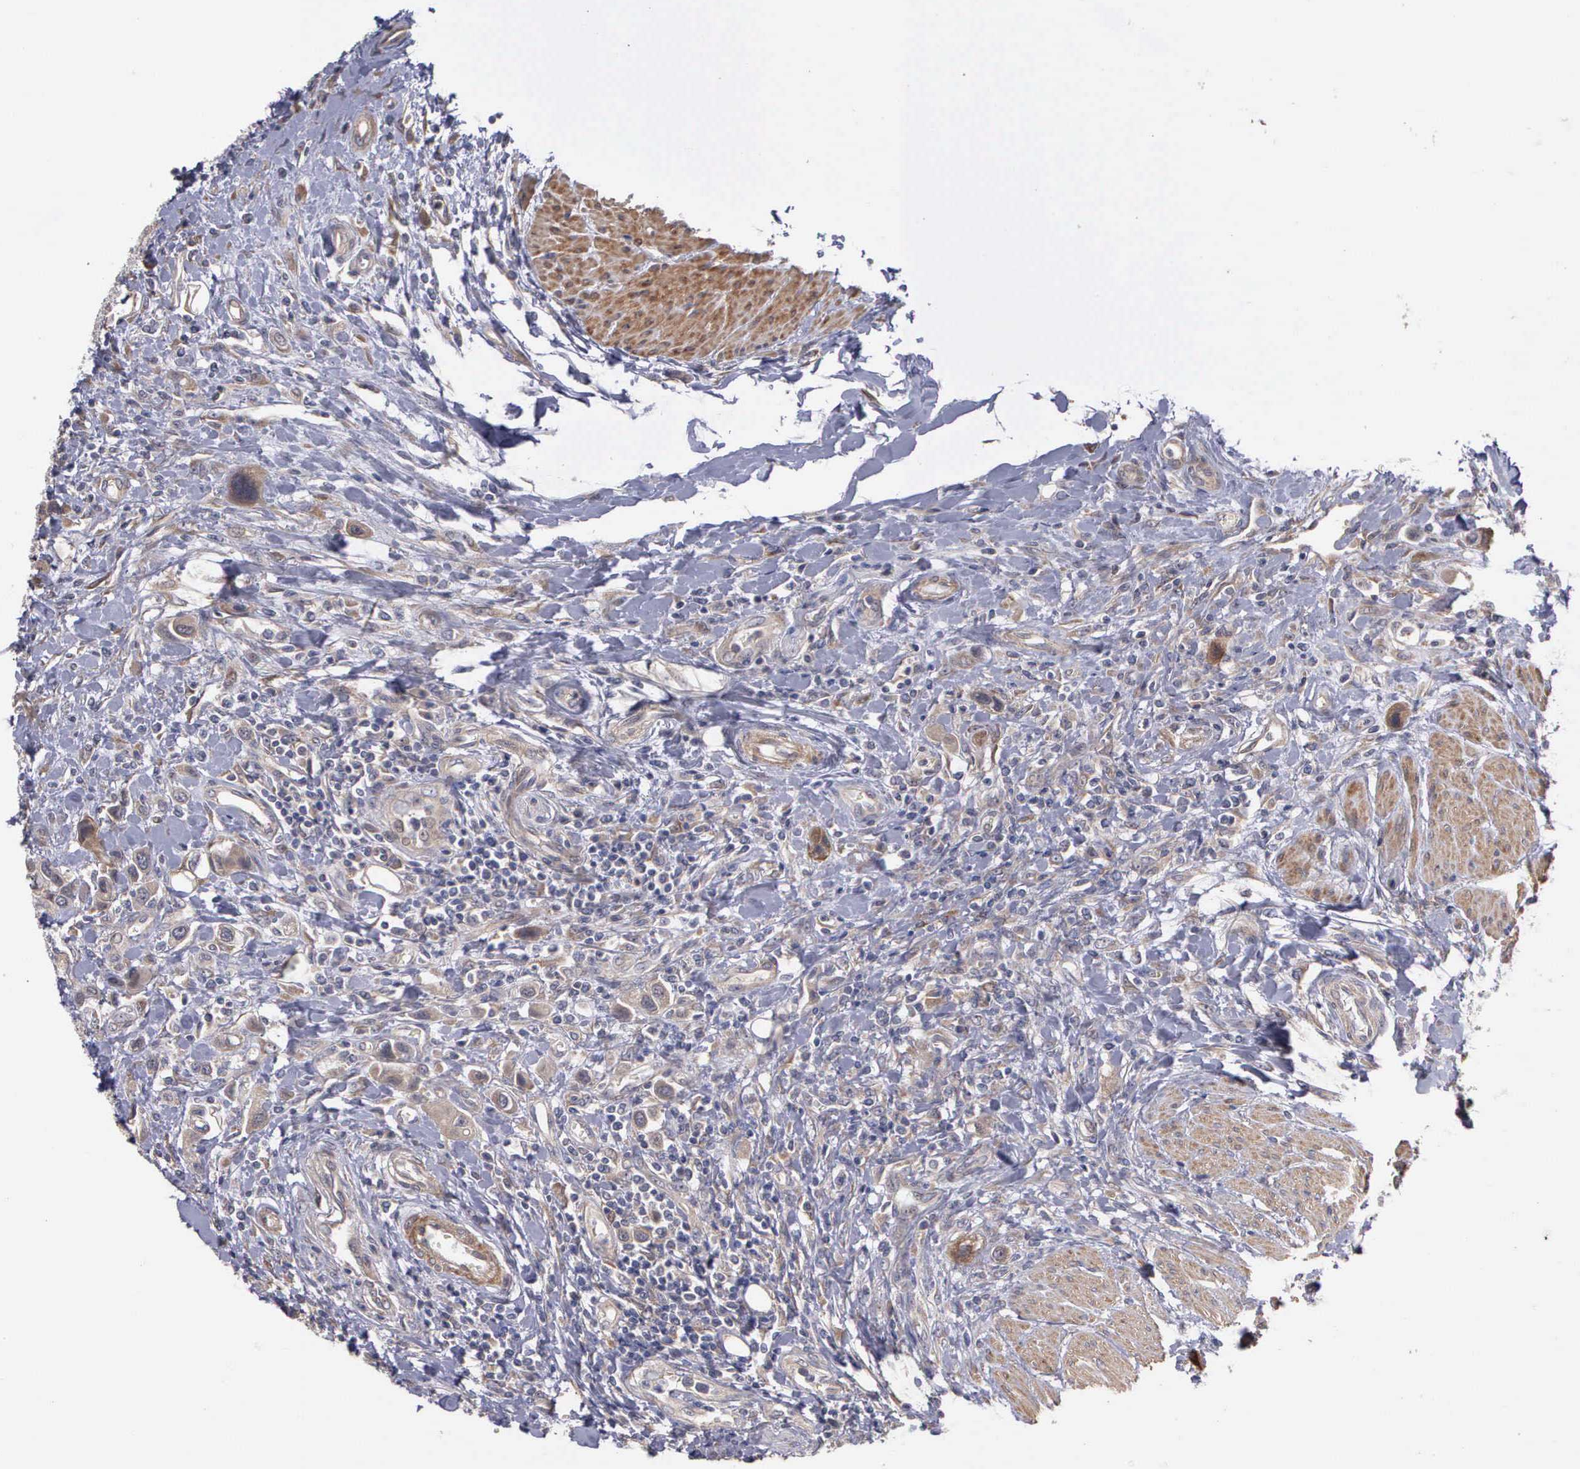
{"staining": {"intensity": "weak", "quantity": ">75%", "location": "cytoplasmic/membranous"}, "tissue": "urothelial cancer", "cell_type": "Tumor cells", "image_type": "cancer", "snomed": [{"axis": "morphology", "description": "Urothelial carcinoma, High grade"}, {"axis": "topography", "description": "Urinary bladder"}], "caption": "IHC photomicrograph of human urothelial cancer stained for a protein (brown), which shows low levels of weak cytoplasmic/membranous positivity in approximately >75% of tumor cells.", "gene": "RTL10", "patient": {"sex": "male", "age": 50}}